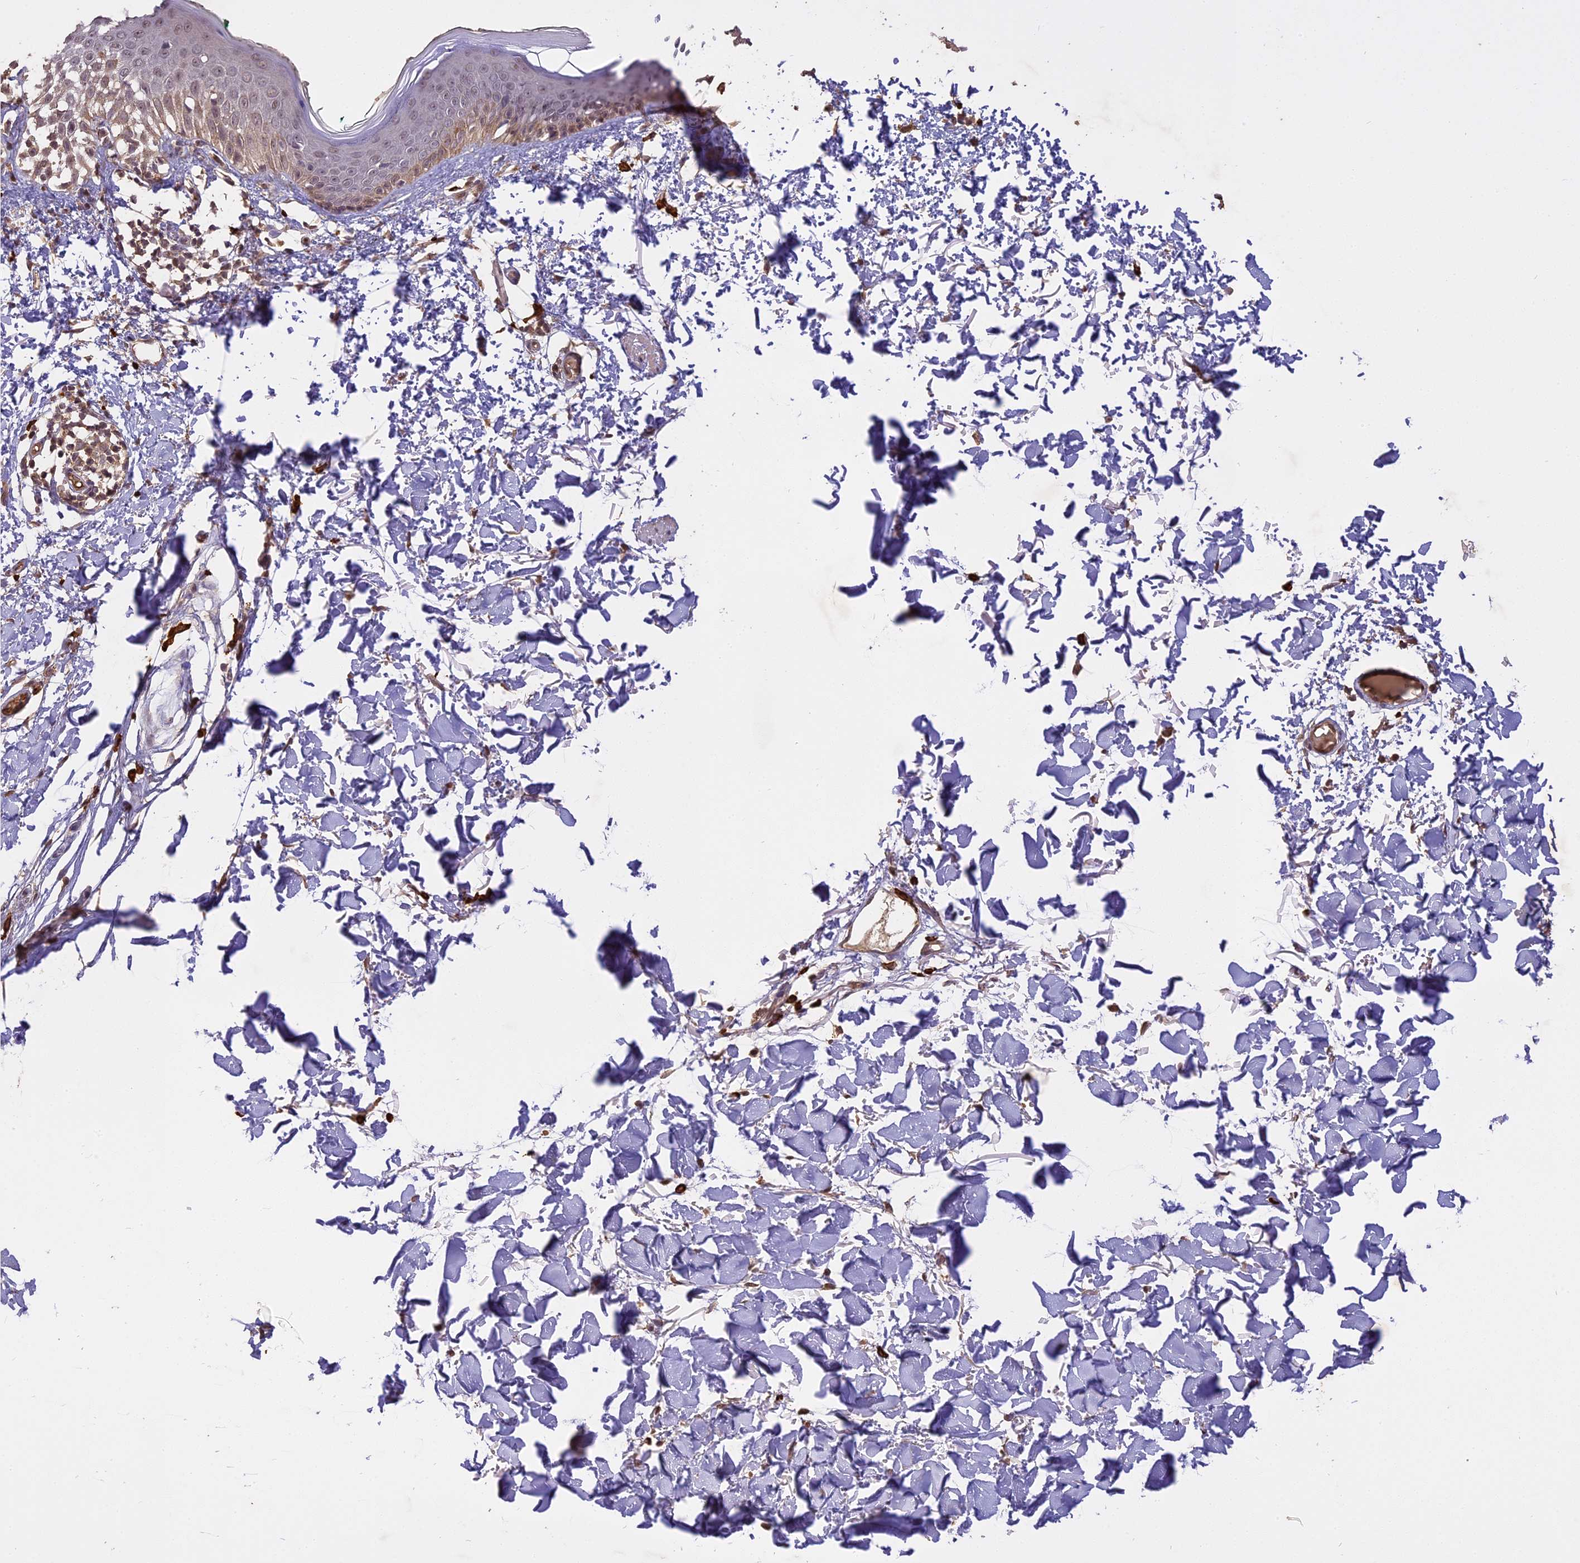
{"staining": {"intensity": "weak", "quantity": ">75%", "location": "cytoplasmic/membranous"}, "tissue": "skin", "cell_type": "Fibroblasts", "image_type": "normal", "snomed": [{"axis": "morphology", "description": "Normal tissue, NOS"}, {"axis": "topography", "description": "Skin"}], "caption": "IHC photomicrograph of normal skin: skin stained using IHC reveals low levels of weak protein expression localized specifically in the cytoplasmic/membranous of fibroblasts, appearing as a cytoplasmic/membranous brown color.", "gene": "TIGD7", "patient": {"sex": "male", "age": 62}}